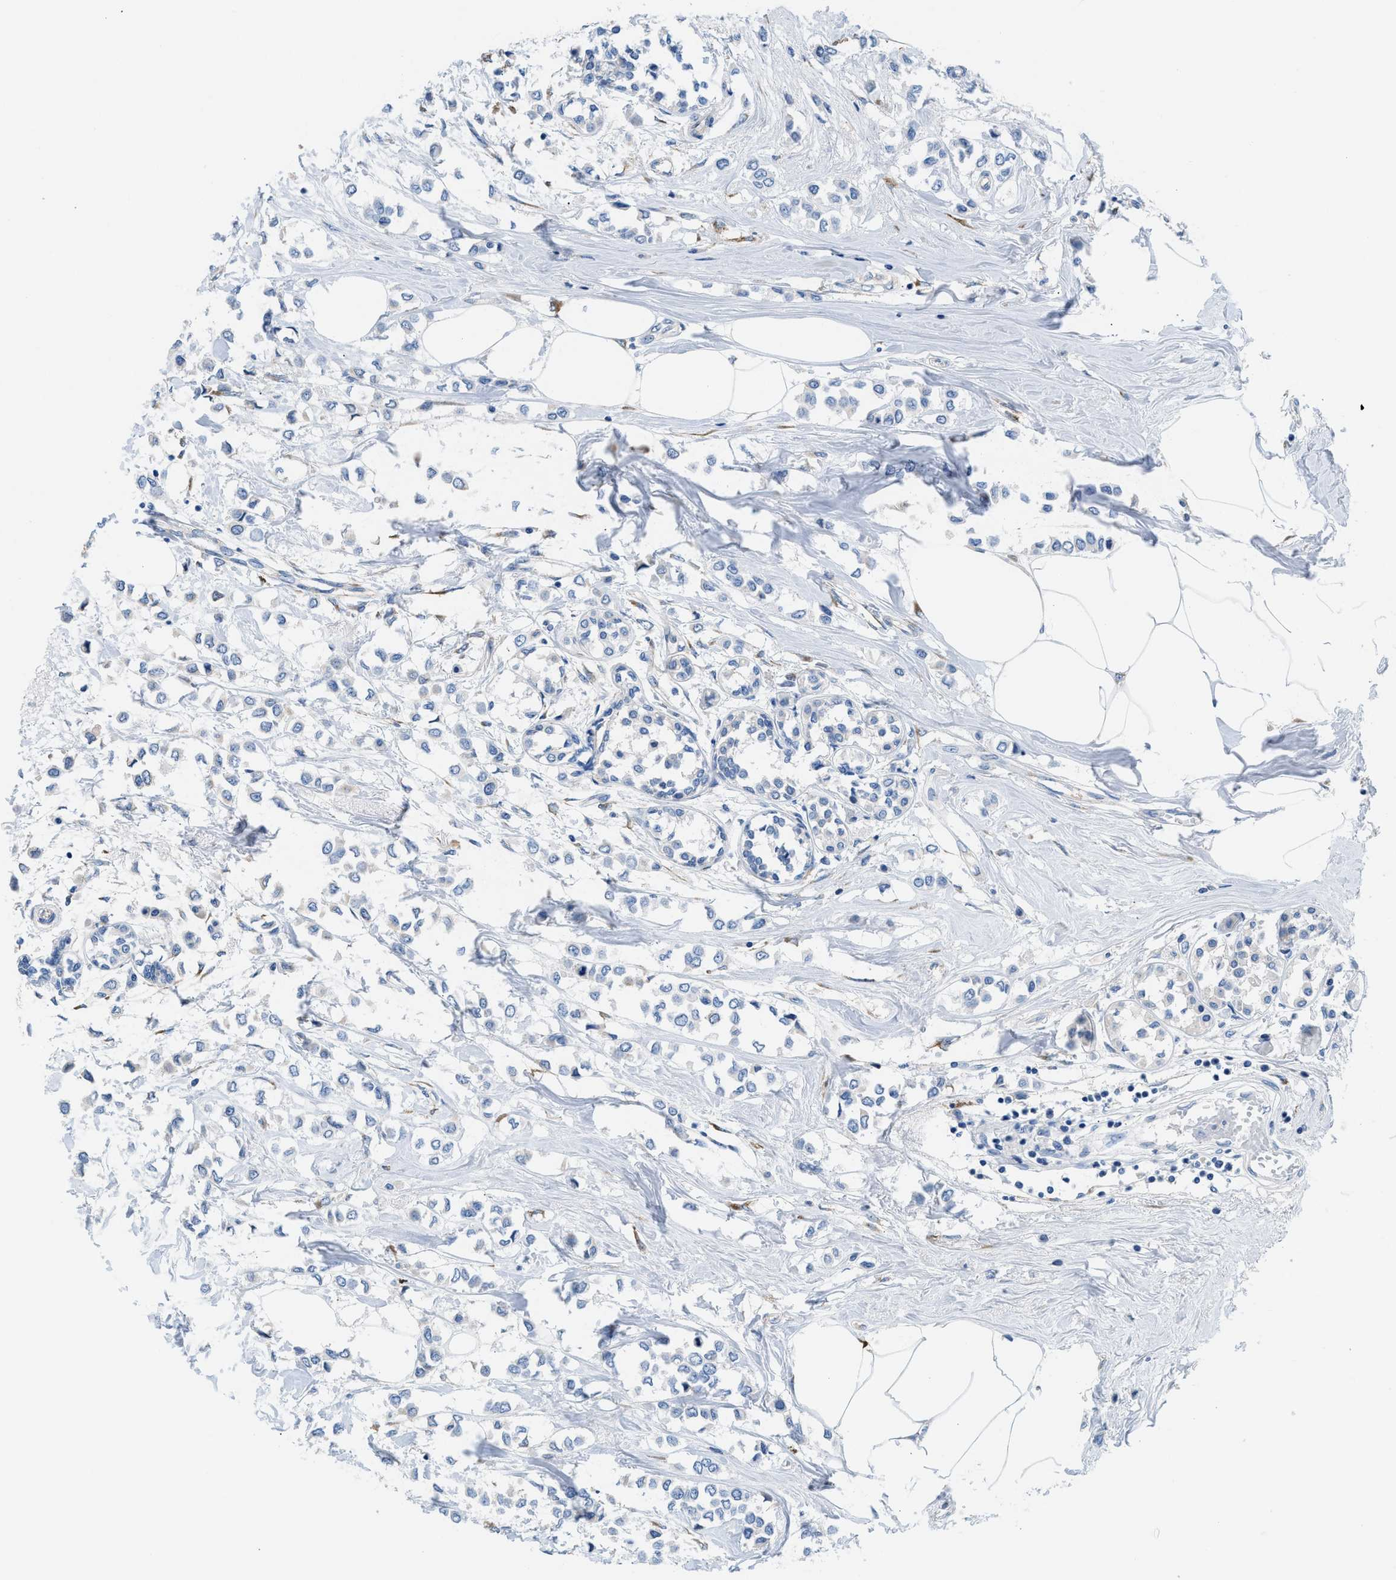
{"staining": {"intensity": "negative", "quantity": "none", "location": "none"}, "tissue": "breast cancer", "cell_type": "Tumor cells", "image_type": "cancer", "snomed": [{"axis": "morphology", "description": "Lobular carcinoma"}, {"axis": "topography", "description": "Breast"}], "caption": "The photomicrograph reveals no staining of tumor cells in lobular carcinoma (breast). (Stains: DAB (3,3'-diaminobenzidine) IHC with hematoxylin counter stain, Microscopy: brightfield microscopy at high magnification).", "gene": "BNC2", "patient": {"sex": "female", "age": 51}}